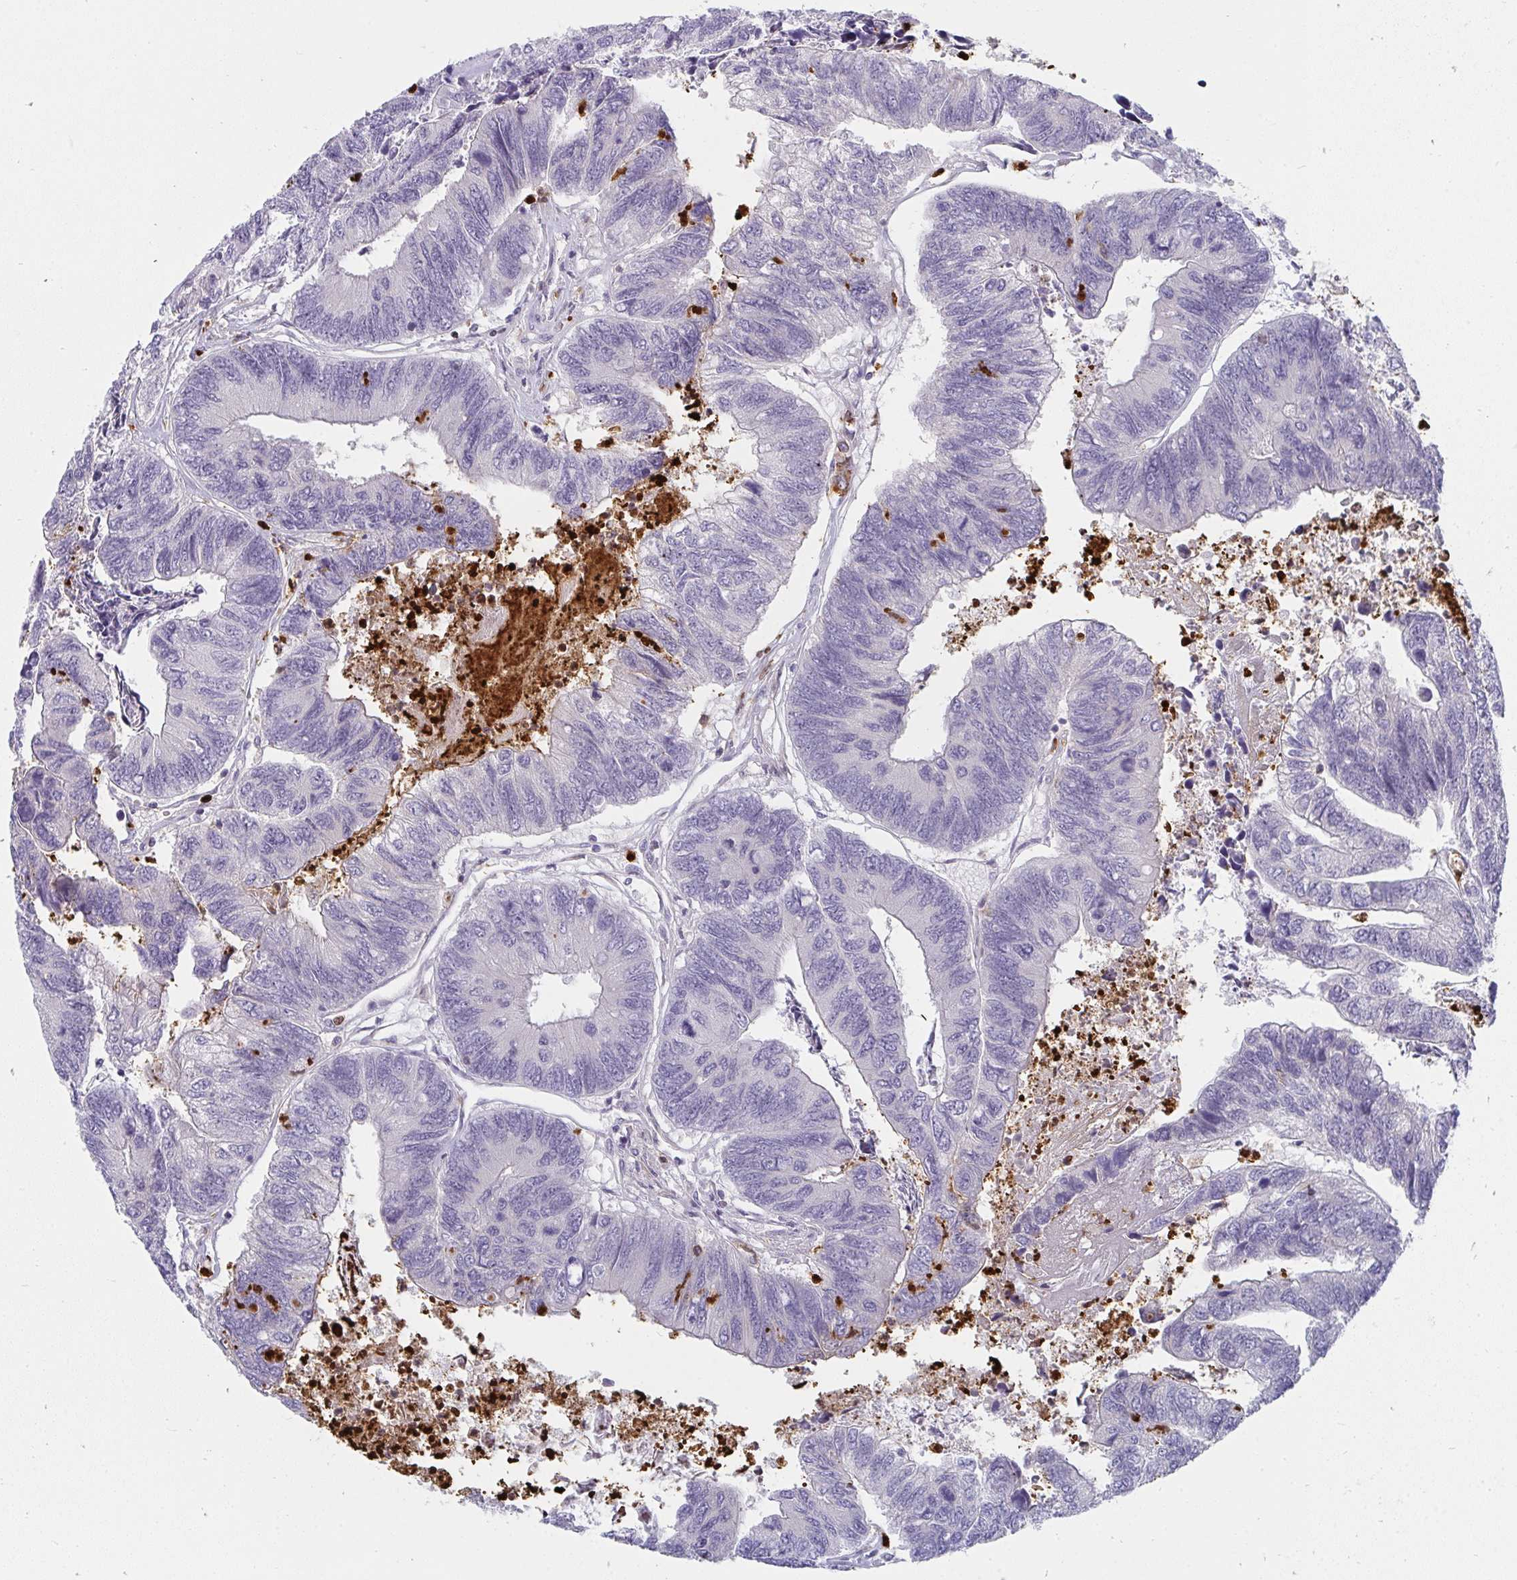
{"staining": {"intensity": "negative", "quantity": "none", "location": "none"}, "tissue": "colorectal cancer", "cell_type": "Tumor cells", "image_type": "cancer", "snomed": [{"axis": "morphology", "description": "Adenocarcinoma, NOS"}, {"axis": "topography", "description": "Colon"}], "caption": "Colorectal cancer was stained to show a protein in brown. There is no significant expression in tumor cells.", "gene": "CSF3R", "patient": {"sex": "female", "age": 67}}